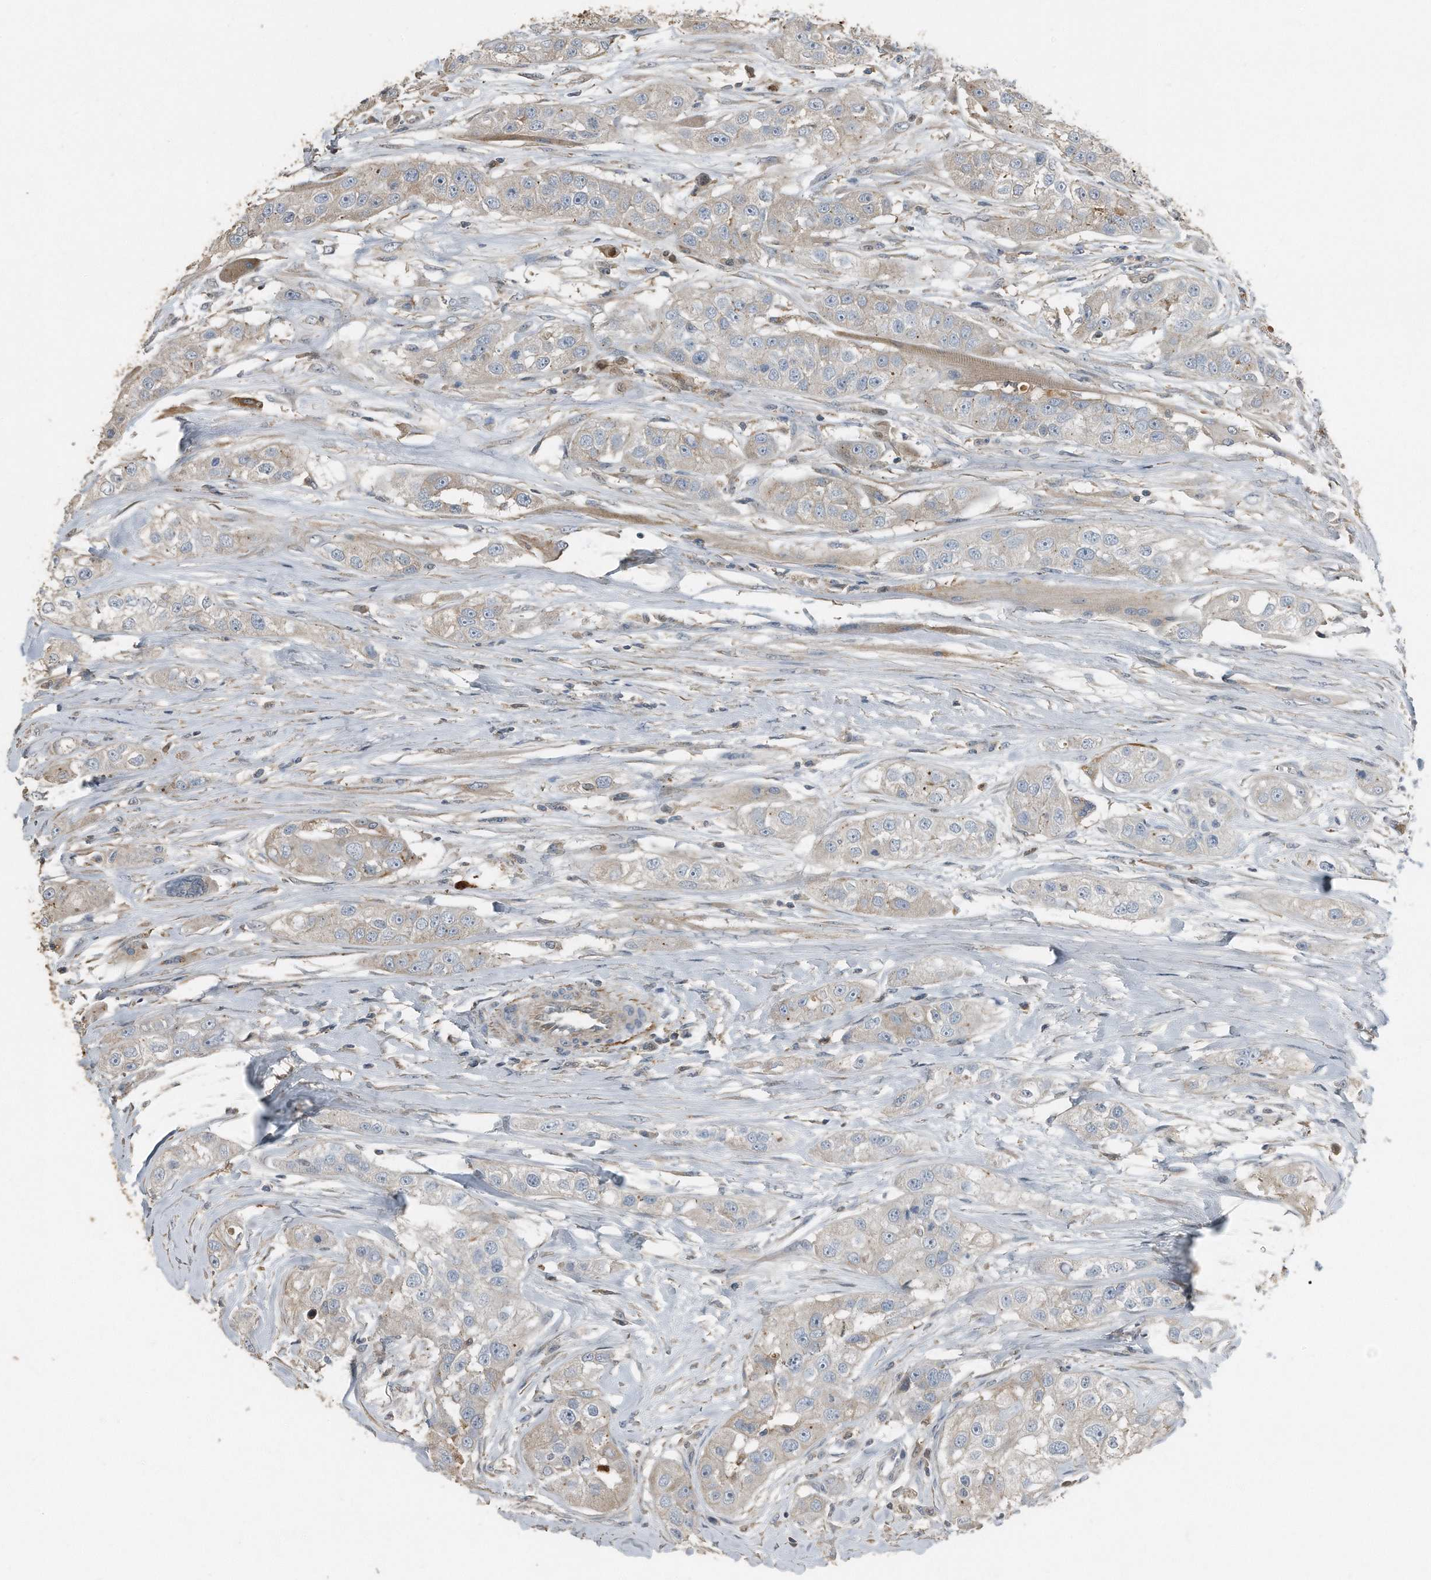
{"staining": {"intensity": "weak", "quantity": "<25%", "location": "cytoplasmic/membranous"}, "tissue": "head and neck cancer", "cell_type": "Tumor cells", "image_type": "cancer", "snomed": [{"axis": "morphology", "description": "Normal tissue, NOS"}, {"axis": "morphology", "description": "Squamous cell carcinoma, NOS"}, {"axis": "topography", "description": "Skeletal muscle"}, {"axis": "topography", "description": "Head-Neck"}], "caption": "The image shows no significant positivity in tumor cells of head and neck cancer.", "gene": "C9", "patient": {"sex": "male", "age": 51}}